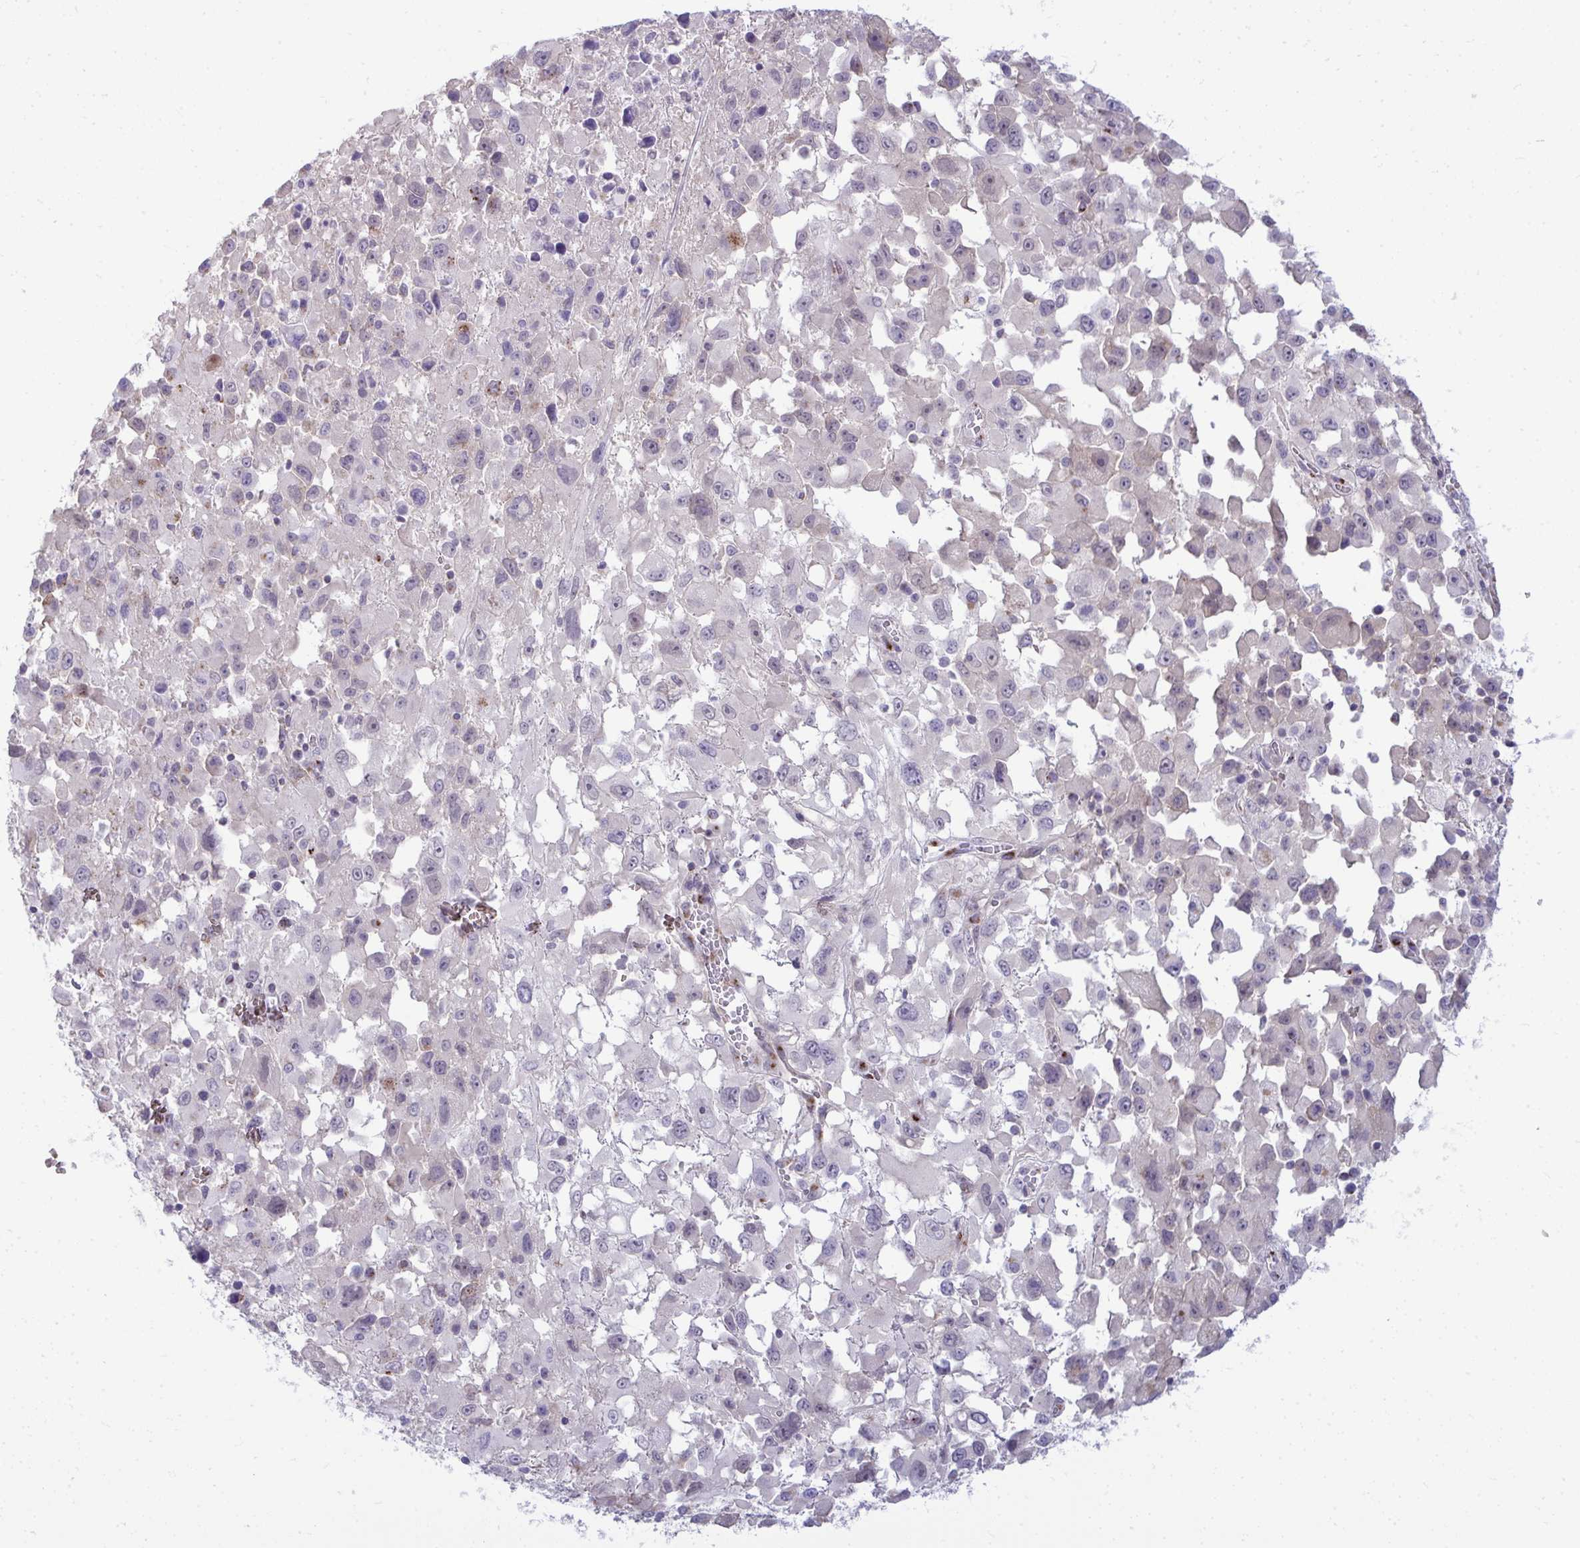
{"staining": {"intensity": "negative", "quantity": "none", "location": "none"}, "tissue": "melanoma", "cell_type": "Tumor cells", "image_type": "cancer", "snomed": [{"axis": "morphology", "description": "Malignant melanoma, Metastatic site"}, {"axis": "topography", "description": "Soft tissue"}], "caption": "The micrograph shows no significant expression in tumor cells of melanoma.", "gene": "DTX4", "patient": {"sex": "male", "age": 50}}